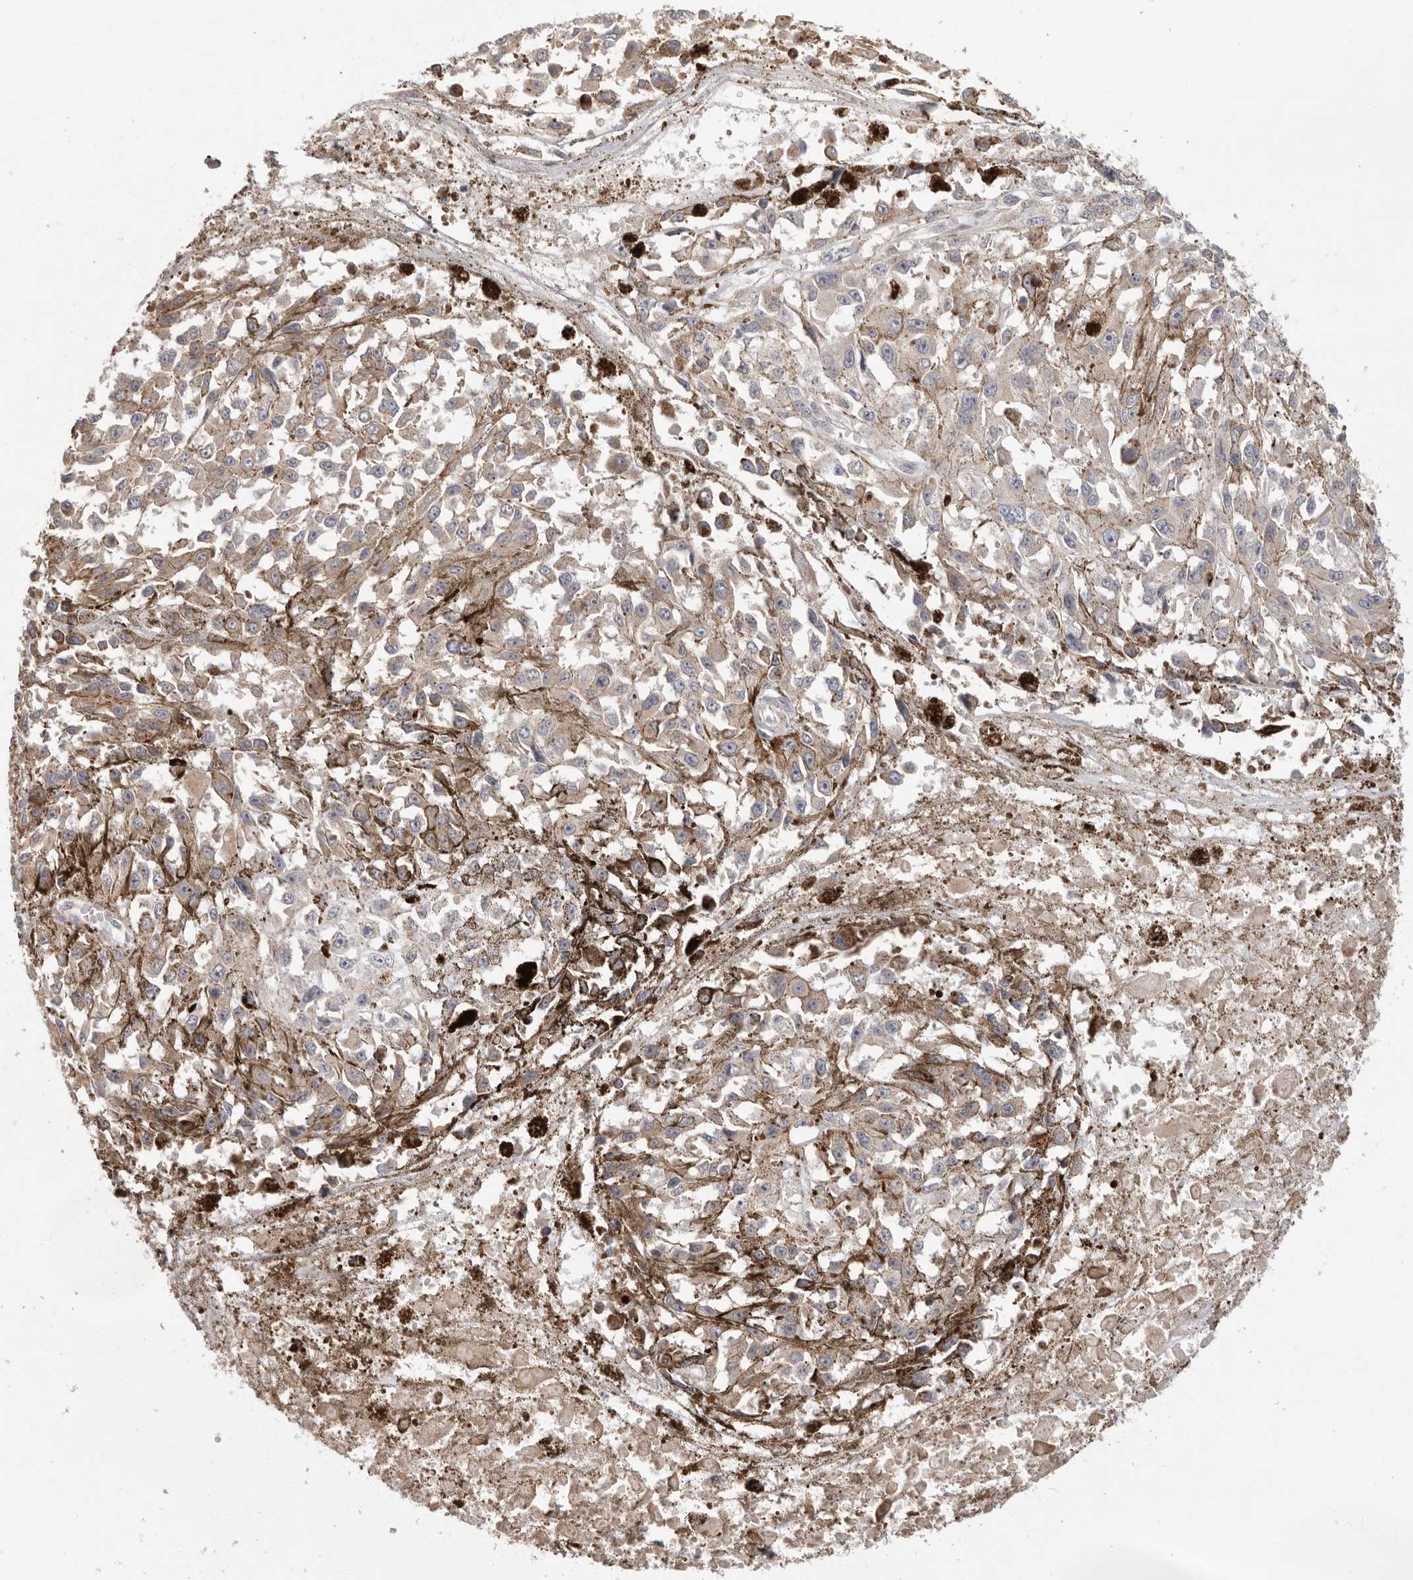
{"staining": {"intensity": "negative", "quantity": "none", "location": "none"}, "tissue": "melanoma", "cell_type": "Tumor cells", "image_type": "cancer", "snomed": [{"axis": "morphology", "description": "Malignant melanoma, Metastatic site"}, {"axis": "topography", "description": "Lymph node"}], "caption": "The histopathology image exhibits no staining of tumor cells in melanoma. (Brightfield microscopy of DAB (3,3'-diaminobenzidine) IHC at high magnification).", "gene": "USH1C", "patient": {"sex": "male", "age": 59}}